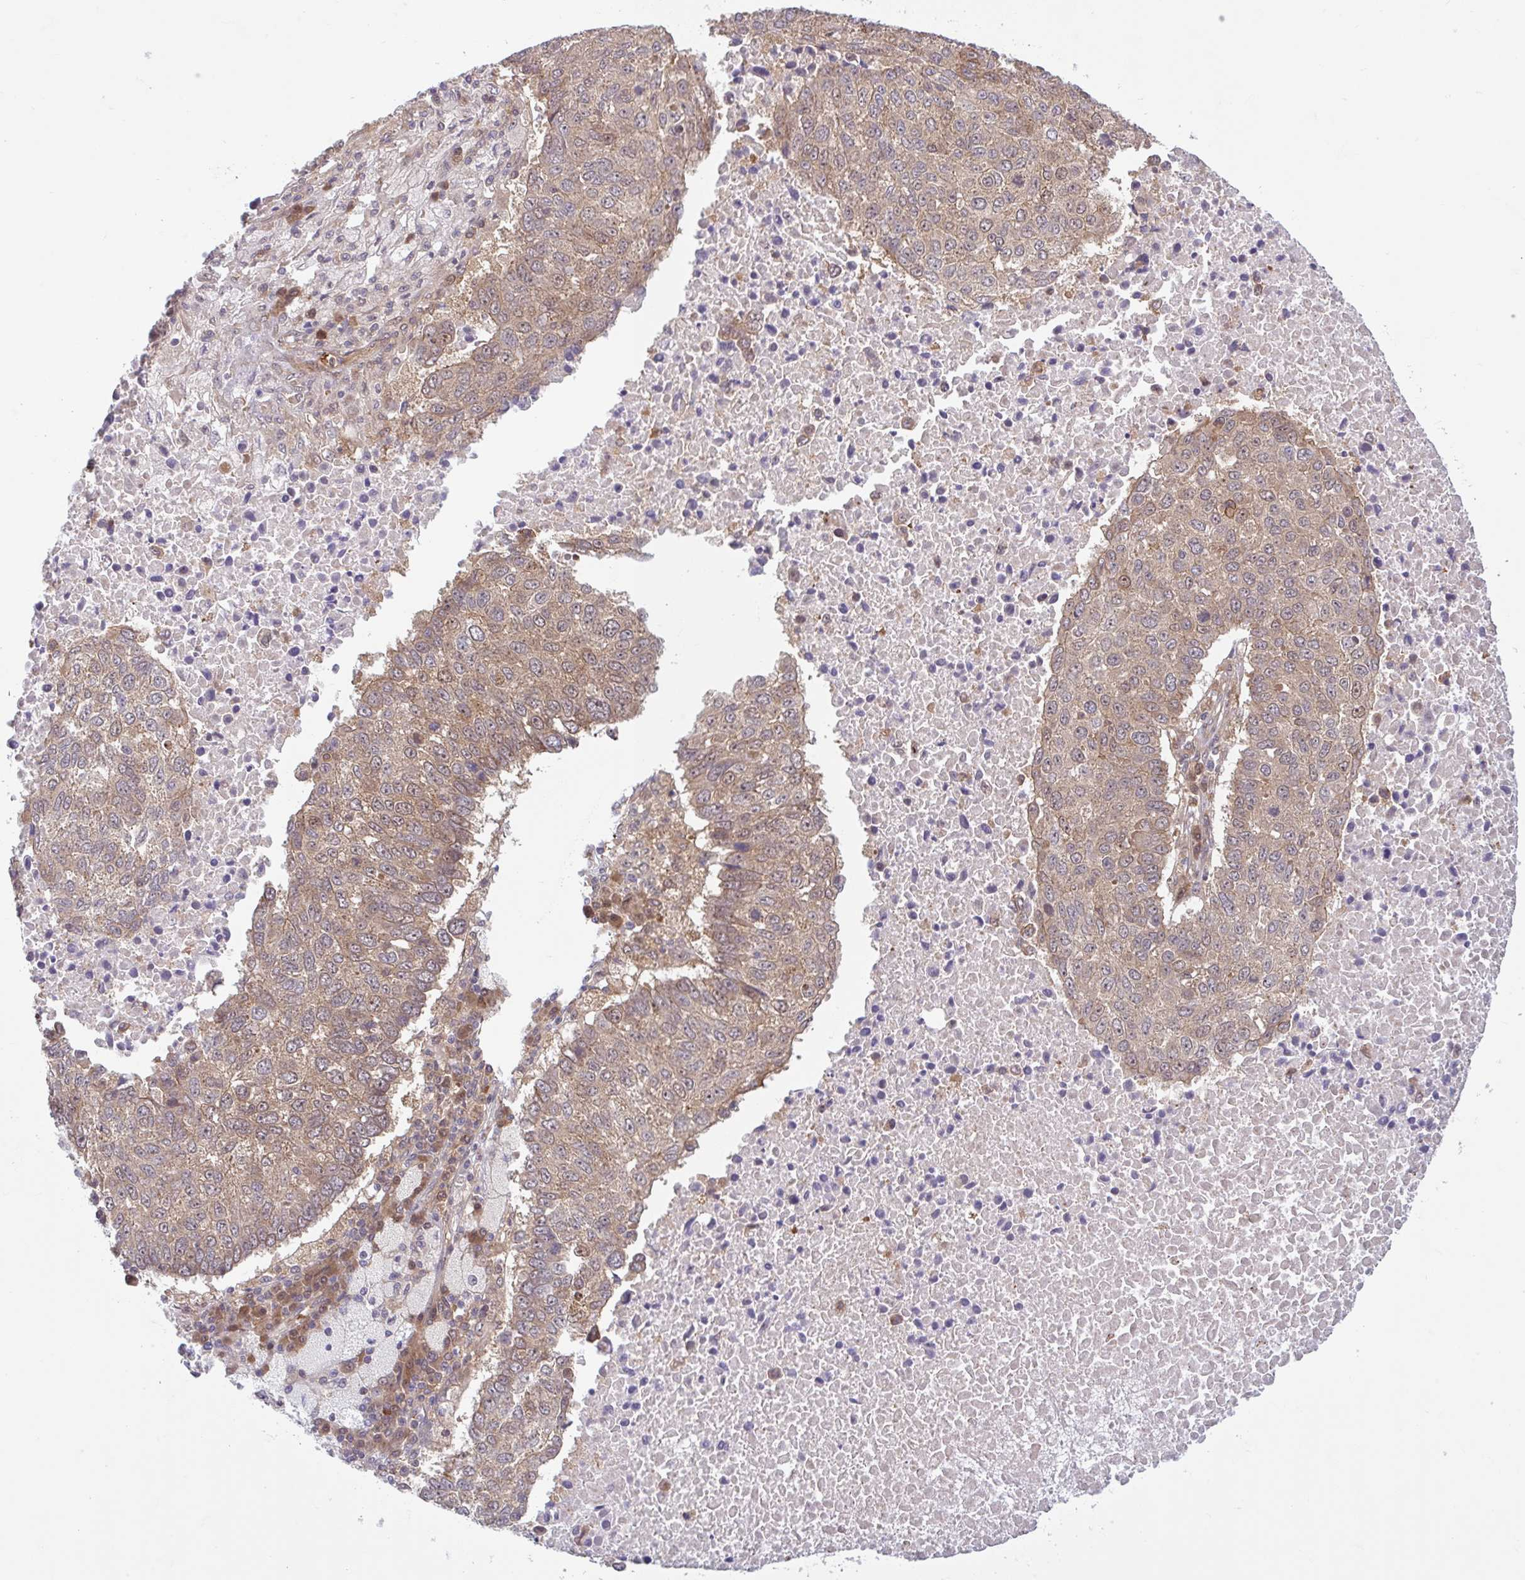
{"staining": {"intensity": "weak", "quantity": ">75%", "location": "cytoplasmic/membranous"}, "tissue": "lung cancer", "cell_type": "Tumor cells", "image_type": "cancer", "snomed": [{"axis": "morphology", "description": "Squamous cell carcinoma, NOS"}, {"axis": "topography", "description": "Lung"}], "caption": "Immunohistochemical staining of human lung squamous cell carcinoma reveals weak cytoplasmic/membranous protein positivity in approximately >75% of tumor cells. (DAB (3,3'-diaminobenzidine) = brown stain, brightfield microscopy at high magnification).", "gene": "HMBS", "patient": {"sex": "male", "age": 73}}